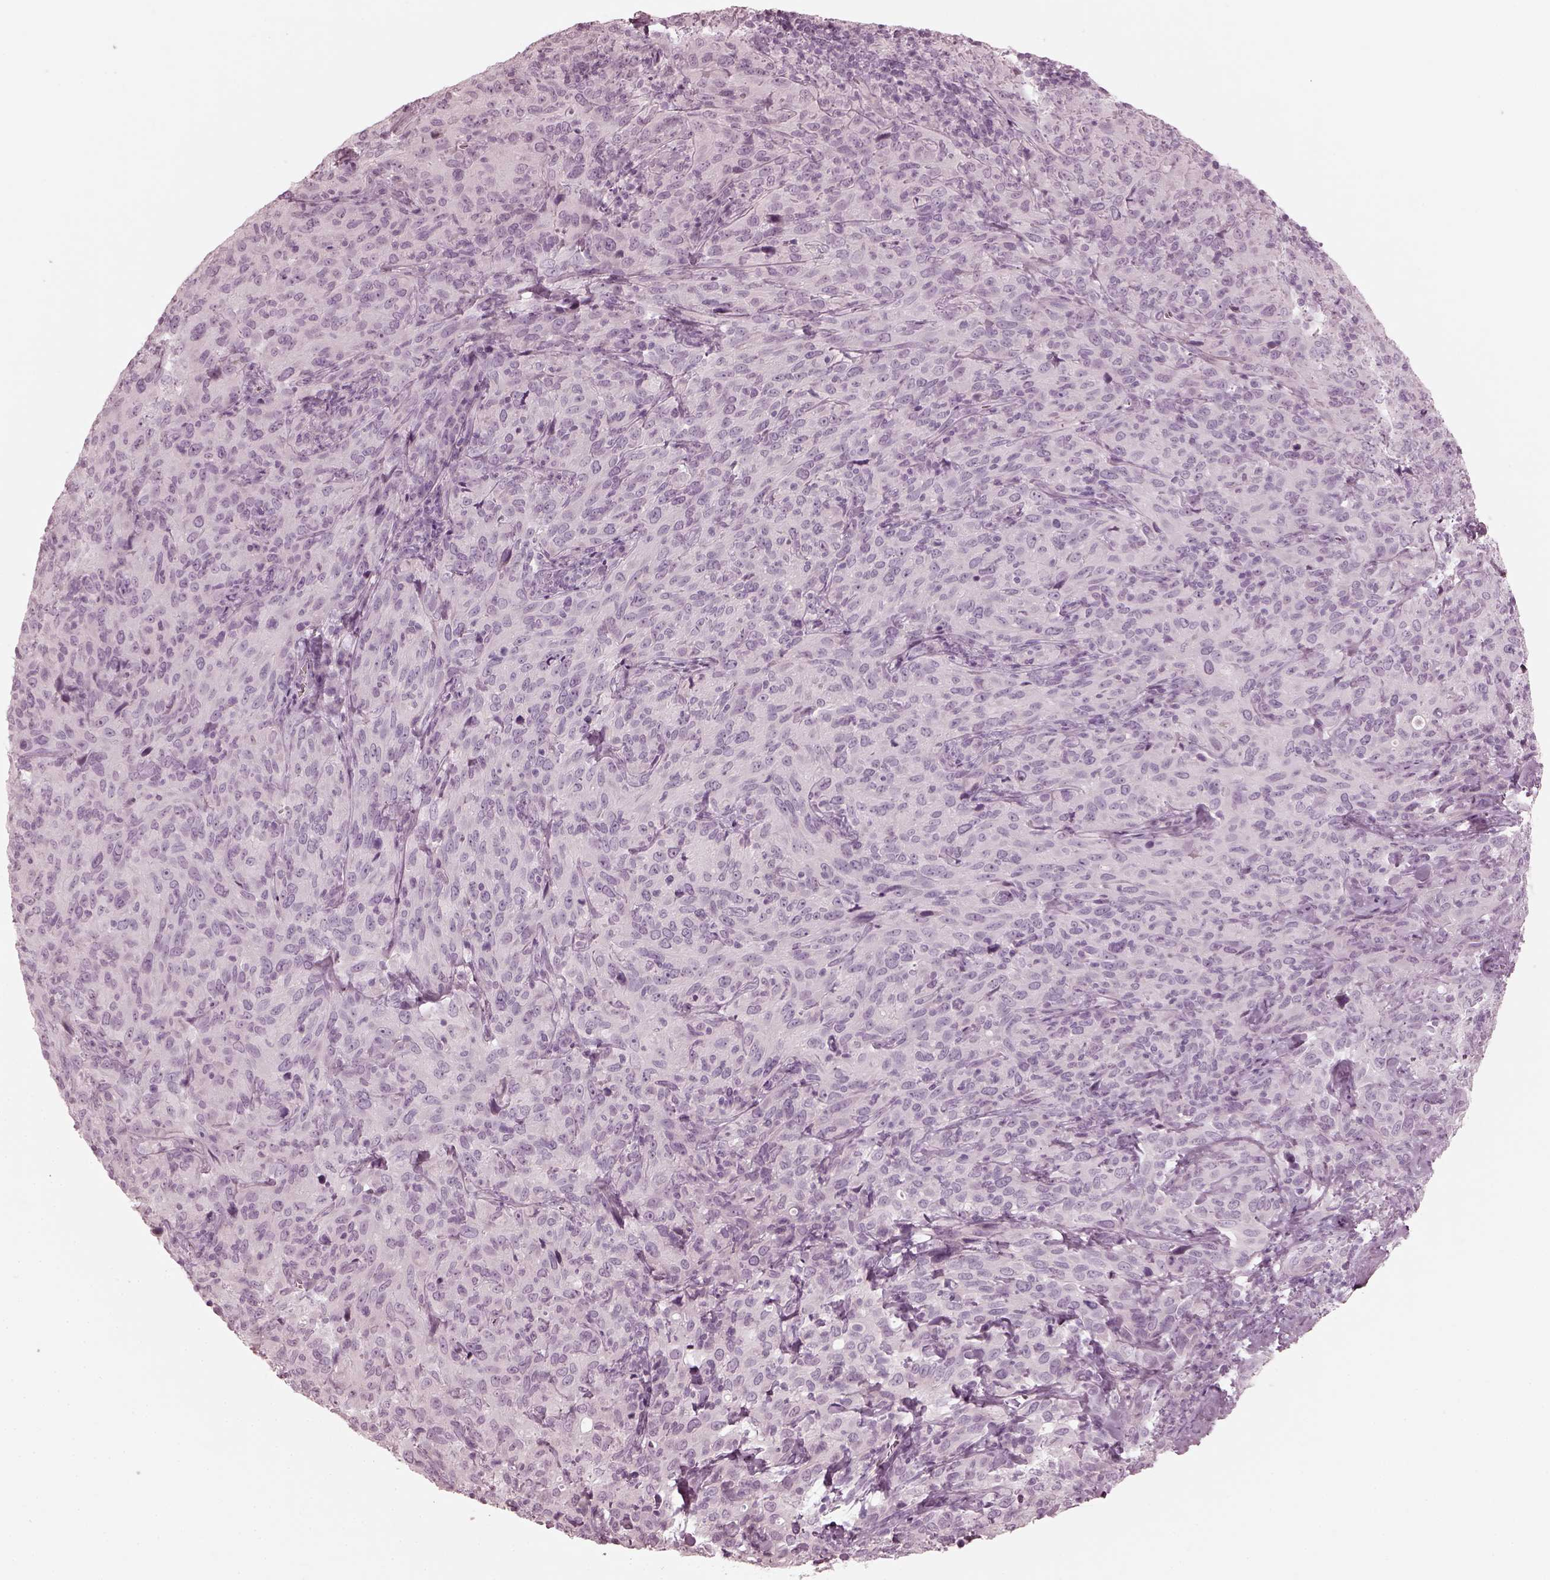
{"staining": {"intensity": "negative", "quantity": "none", "location": "none"}, "tissue": "cervical cancer", "cell_type": "Tumor cells", "image_type": "cancer", "snomed": [{"axis": "morphology", "description": "Squamous cell carcinoma, NOS"}, {"axis": "topography", "description": "Cervix"}], "caption": "An immunohistochemistry (IHC) histopathology image of cervical squamous cell carcinoma is shown. There is no staining in tumor cells of cervical squamous cell carcinoma.", "gene": "SAXO2", "patient": {"sex": "female", "age": 51}}